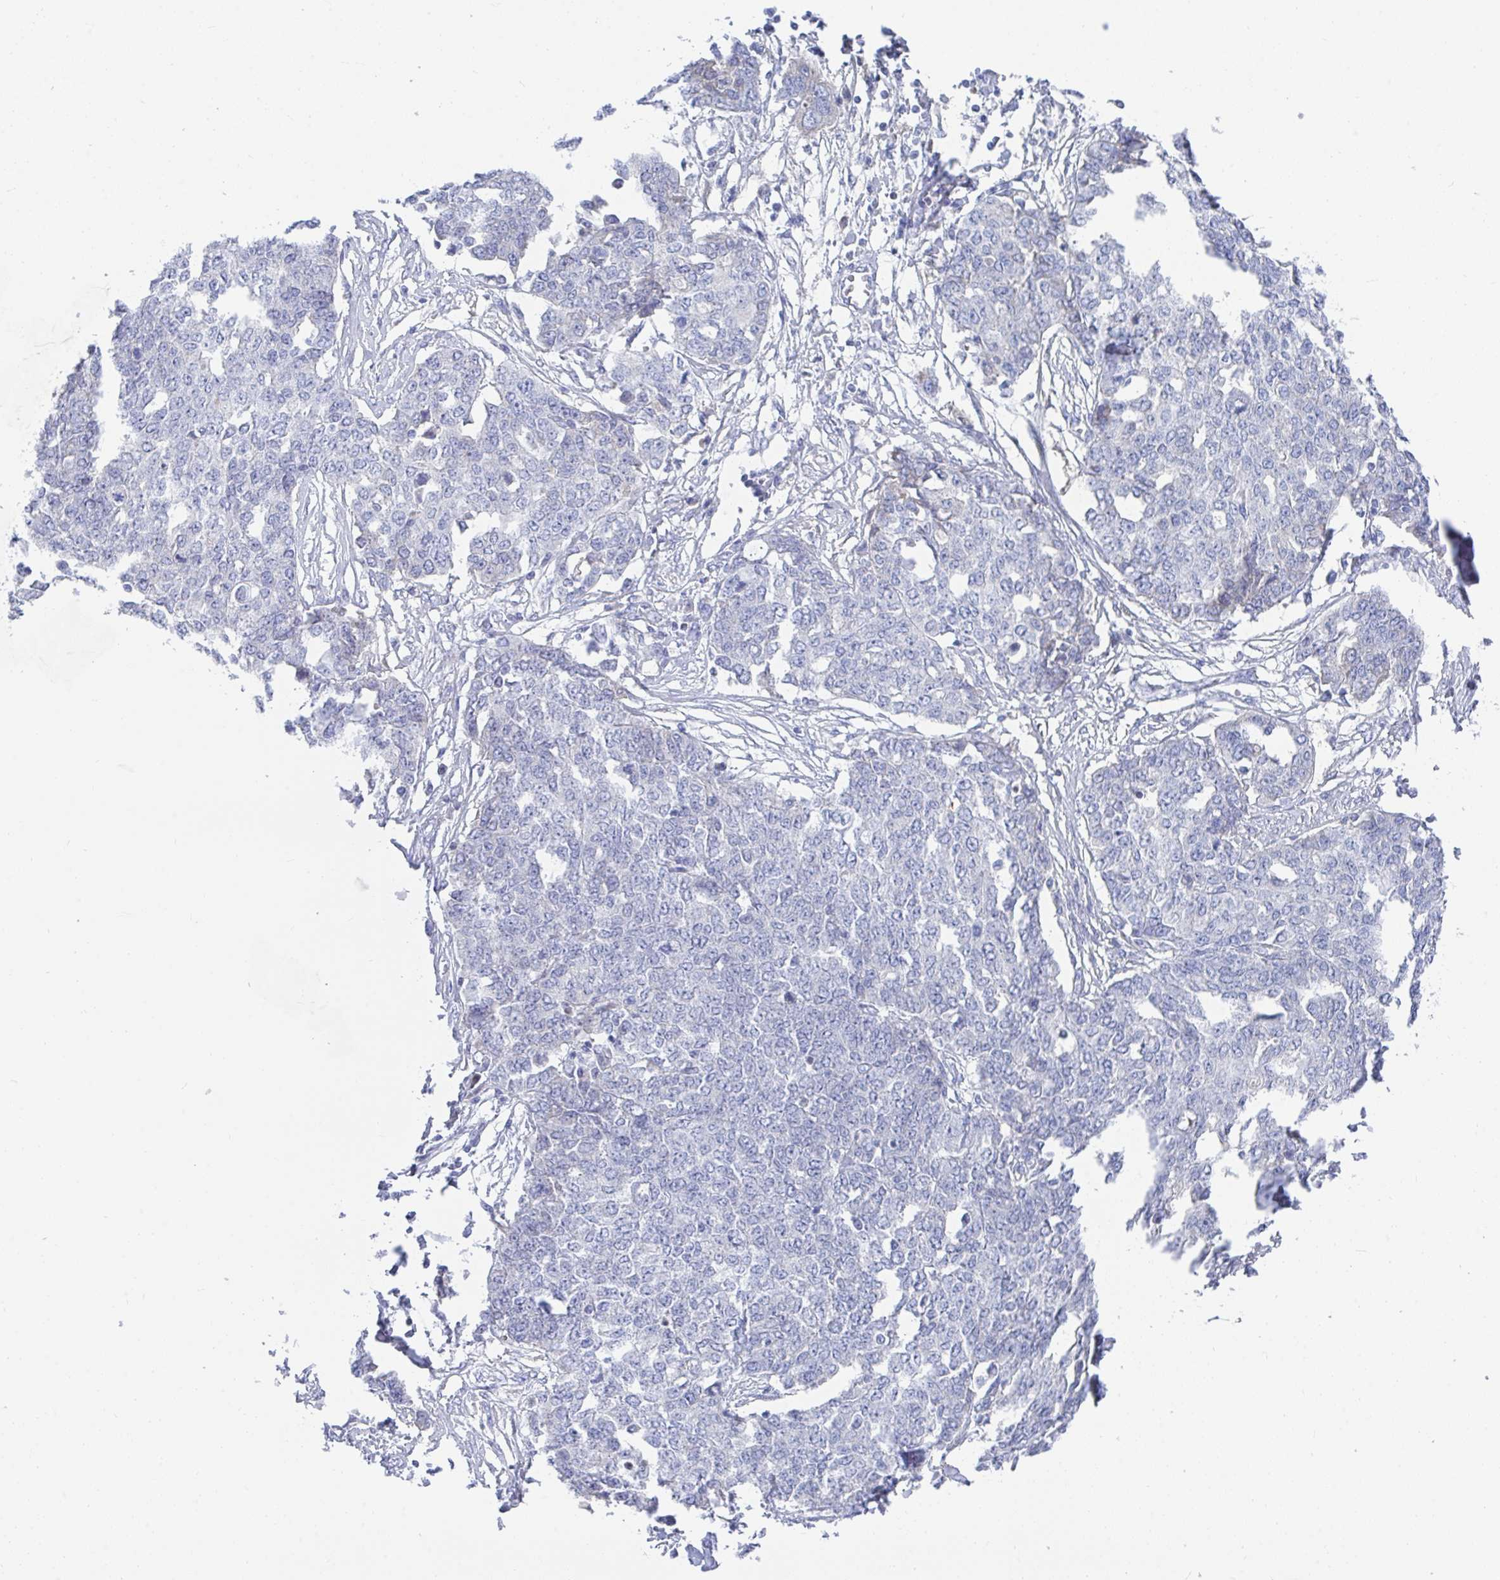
{"staining": {"intensity": "negative", "quantity": "none", "location": "none"}, "tissue": "ovarian cancer", "cell_type": "Tumor cells", "image_type": "cancer", "snomed": [{"axis": "morphology", "description": "Cystadenocarcinoma, serous, NOS"}, {"axis": "topography", "description": "Soft tissue"}, {"axis": "topography", "description": "Ovary"}], "caption": "This is a image of IHC staining of ovarian cancer, which shows no positivity in tumor cells.", "gene": "TNFAIP6", "patient": {"sex": "female", "age": 57}}